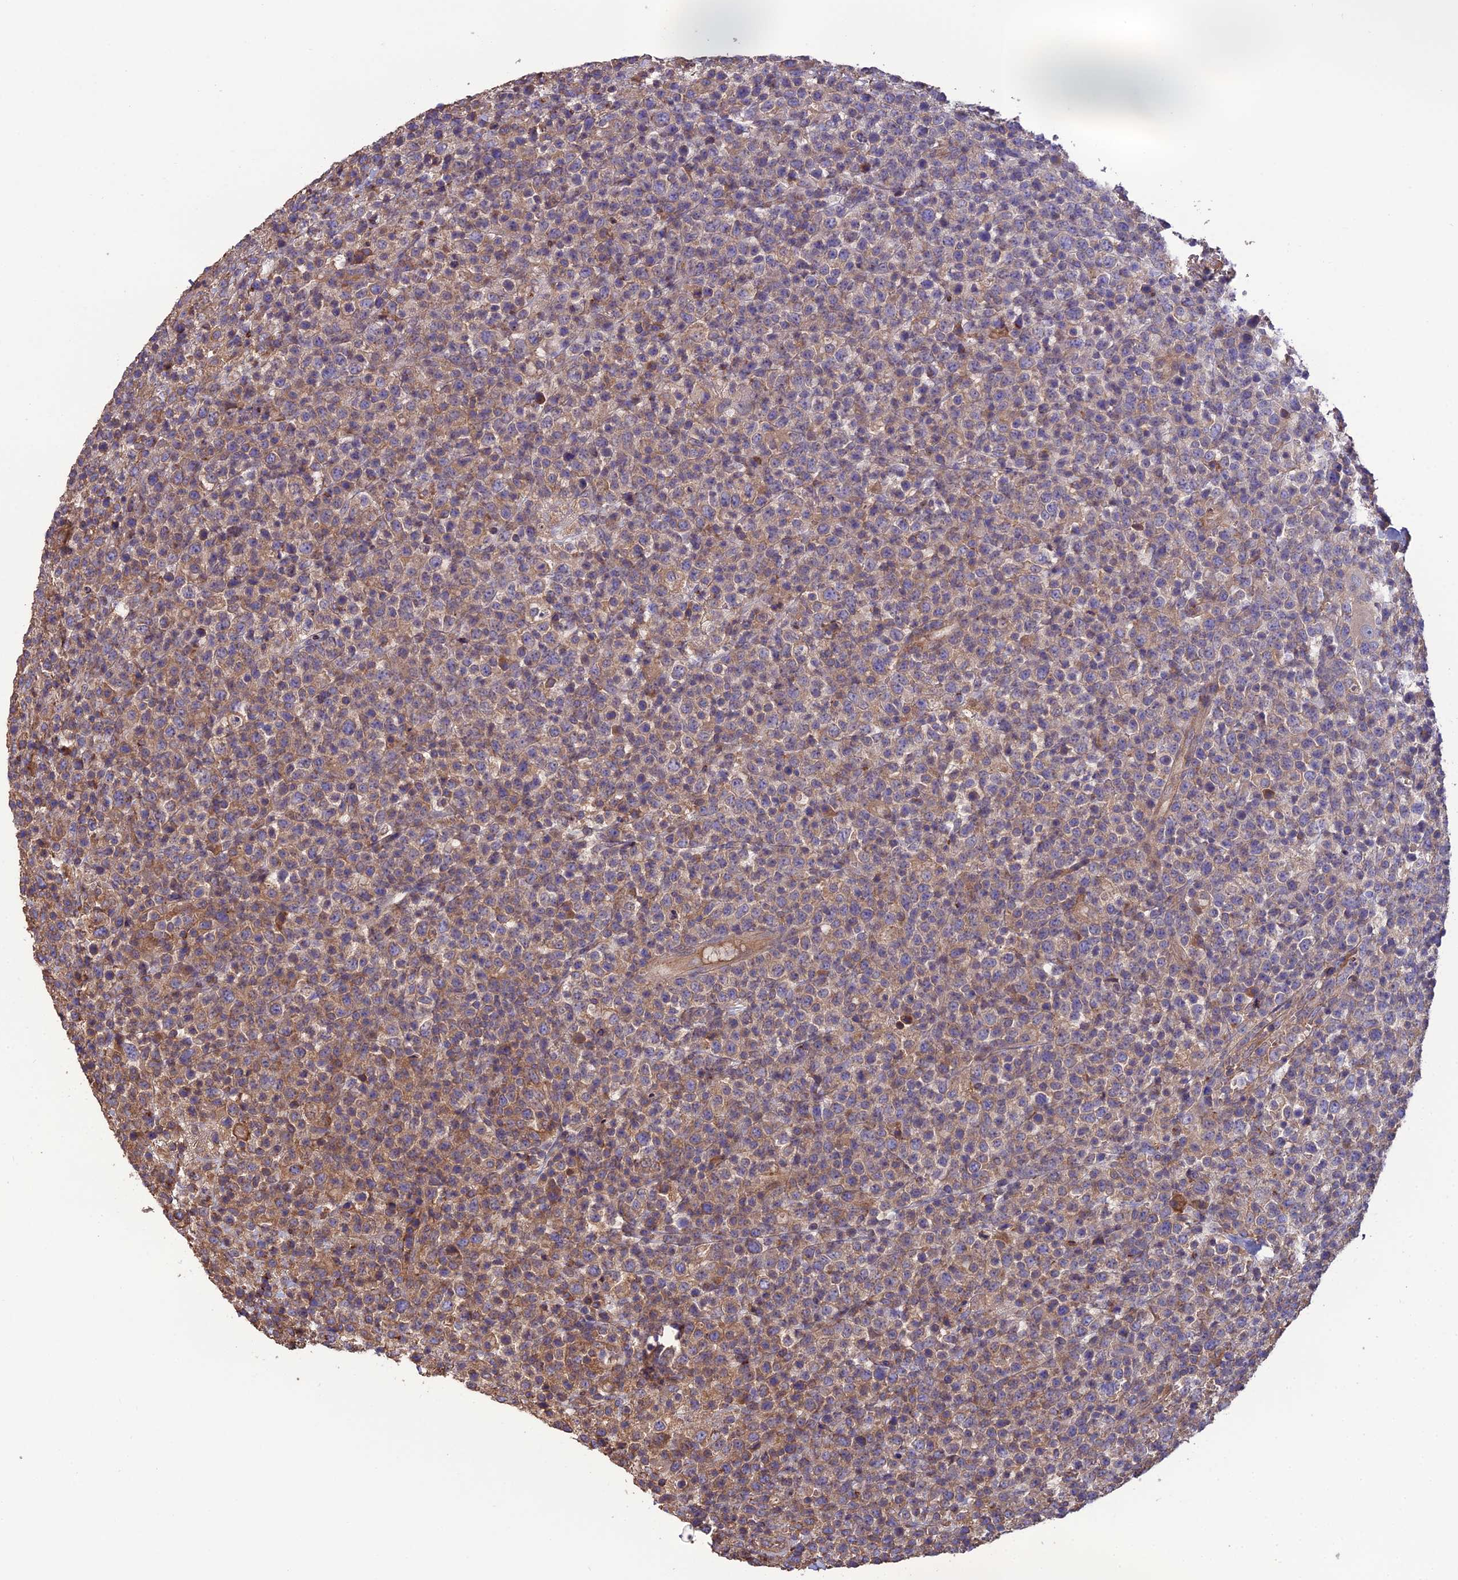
{"staining": {"intensity": "weak", "quantity": "25%-75%", "location": "cytoplasmic/membranous"}, "tissue": "lymphoma", "cell_type": "Tumor cells", "image_type": "cancer", "snomed": [{"axis": "morphology", "description": "Malignant lymphoma, non-Hodgkin's type, High grade"}, {"axis": "topography", "description": "Colon"}], "caption": "IHC micrograph of human high-grade malignant lymphoma, non-Hodgkin's type stained for a protein (brown), which displays low levels of weak cytoplasmic/membranous expression in approximately 25%-75% of tumor cells.", "gene": "GALR2", "patient": {"sex": "female", "age": 53}}